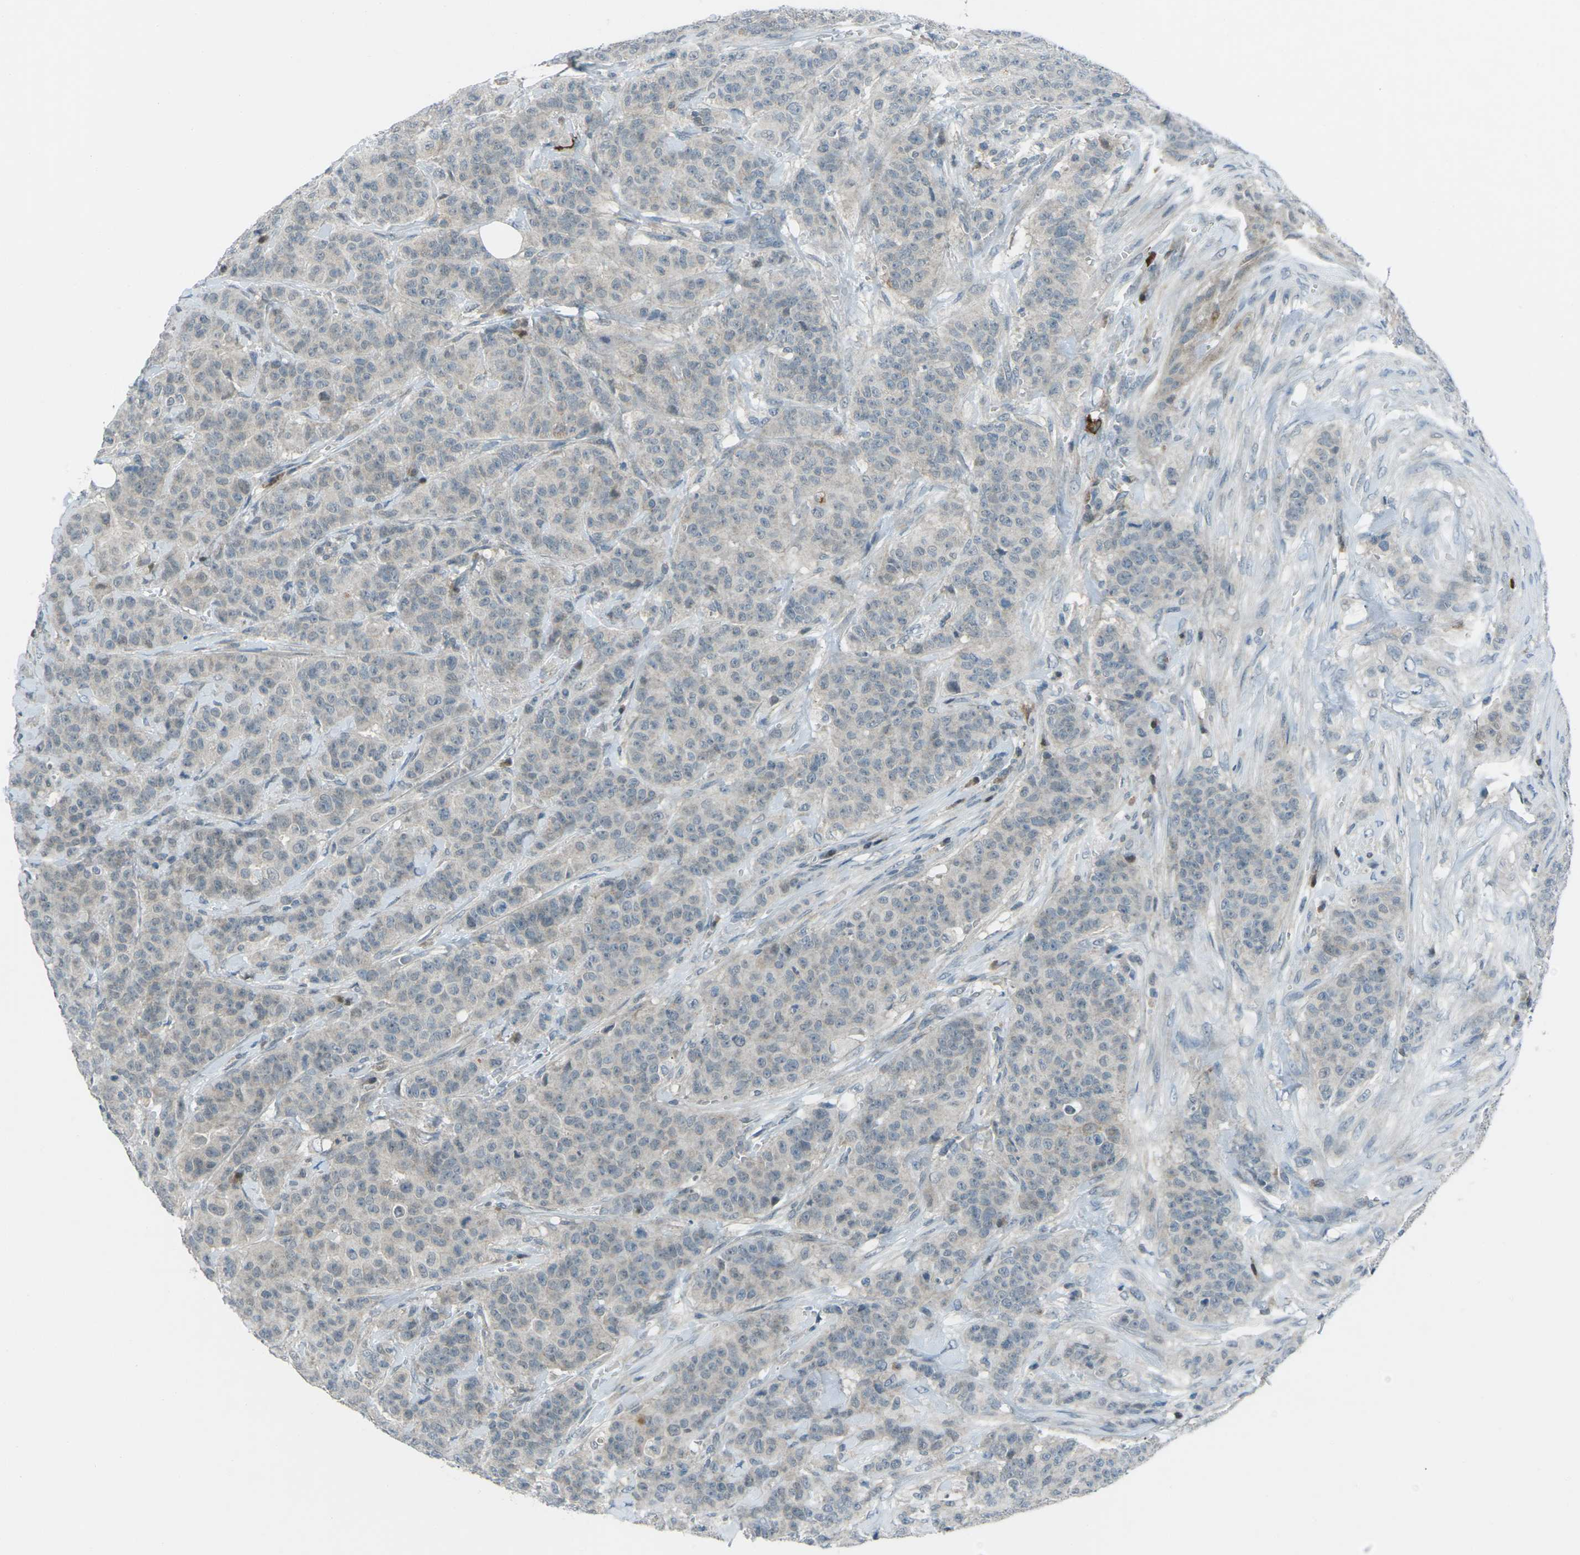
{"staining": {"intensity": "negative", "quantity": "none", "location": "none"}, "tissue": "breast cancer", "cell_type": "Tumor cells", "image_type": "cancer", "snomed": [{"axis": "morphology", "description": "Normal tissue, NOS"}, {"axis": "morphology", "description": "Duct carcinoma"}, {"axis": "topography", "description": "Breast"}], "caption": "There is no significant staining in tumor cells of breast cancer (infiltrating ductal carcinoma). (Stains: DAB immunohistochemistry (IHC) with hematoxylin counter stain, Microscopy: brightfield microscopy at high magnification).", "gene": "PRKCA", "patient": {"sex": "female", "age": 40}}